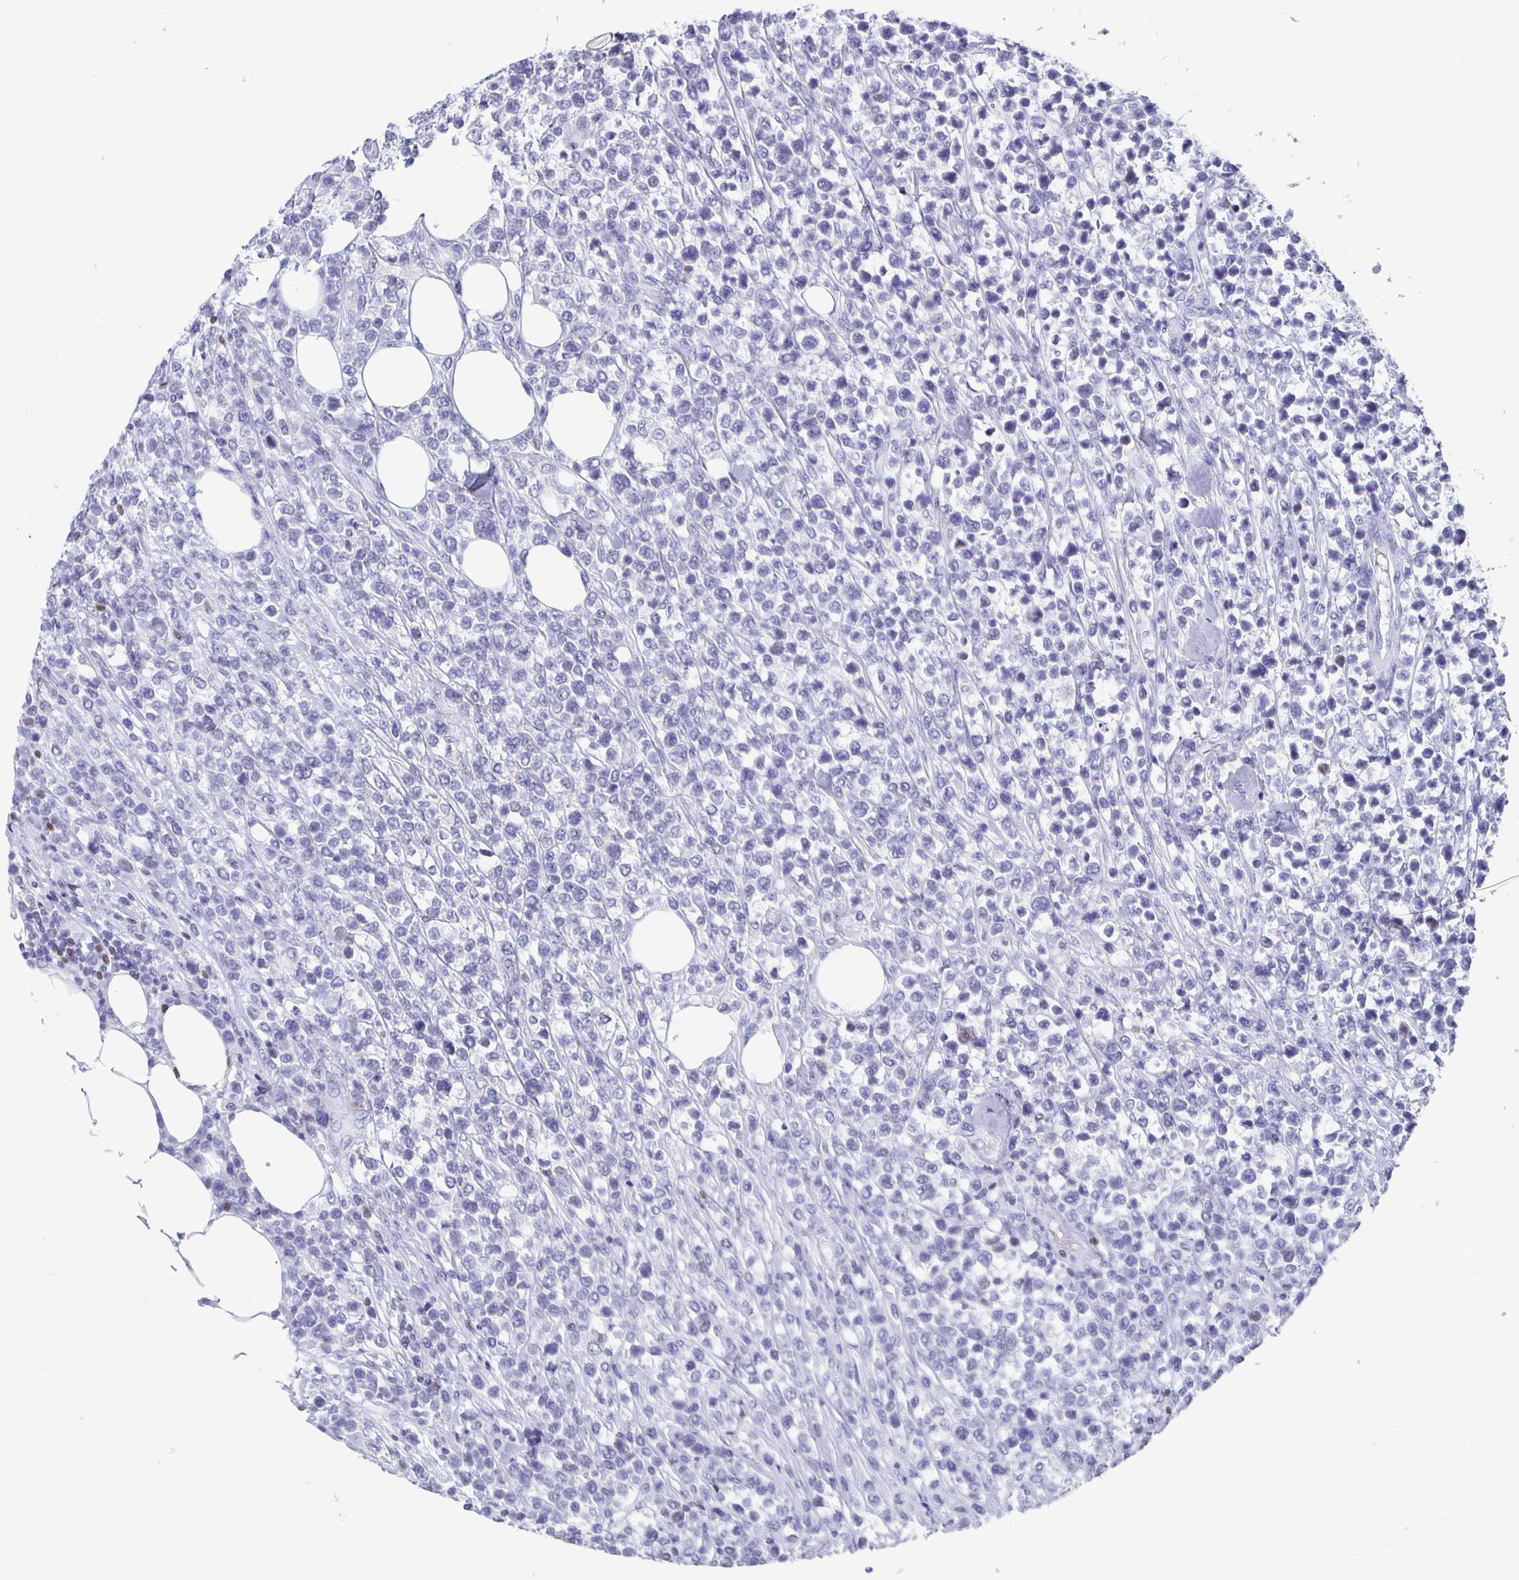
{"staining": {"intensity": "negative", "quantity": "none", "location": "none"}, "tissue": "lymphoma", "cell_type": "Tumor cells", "image_type": "cancer", "snomed": [{"axis": "morphology", "description": "Malignant lymphoma, non-Hodgkin's type, High grade"}, {"axis": "topography", "description": "Soft tissue"}], "caption": "The histopathology image exhibits no significant positivity in tumor cells of lymphoma.", "gene": "SATB2", "patient": {"sex": "female", "age": 56}}